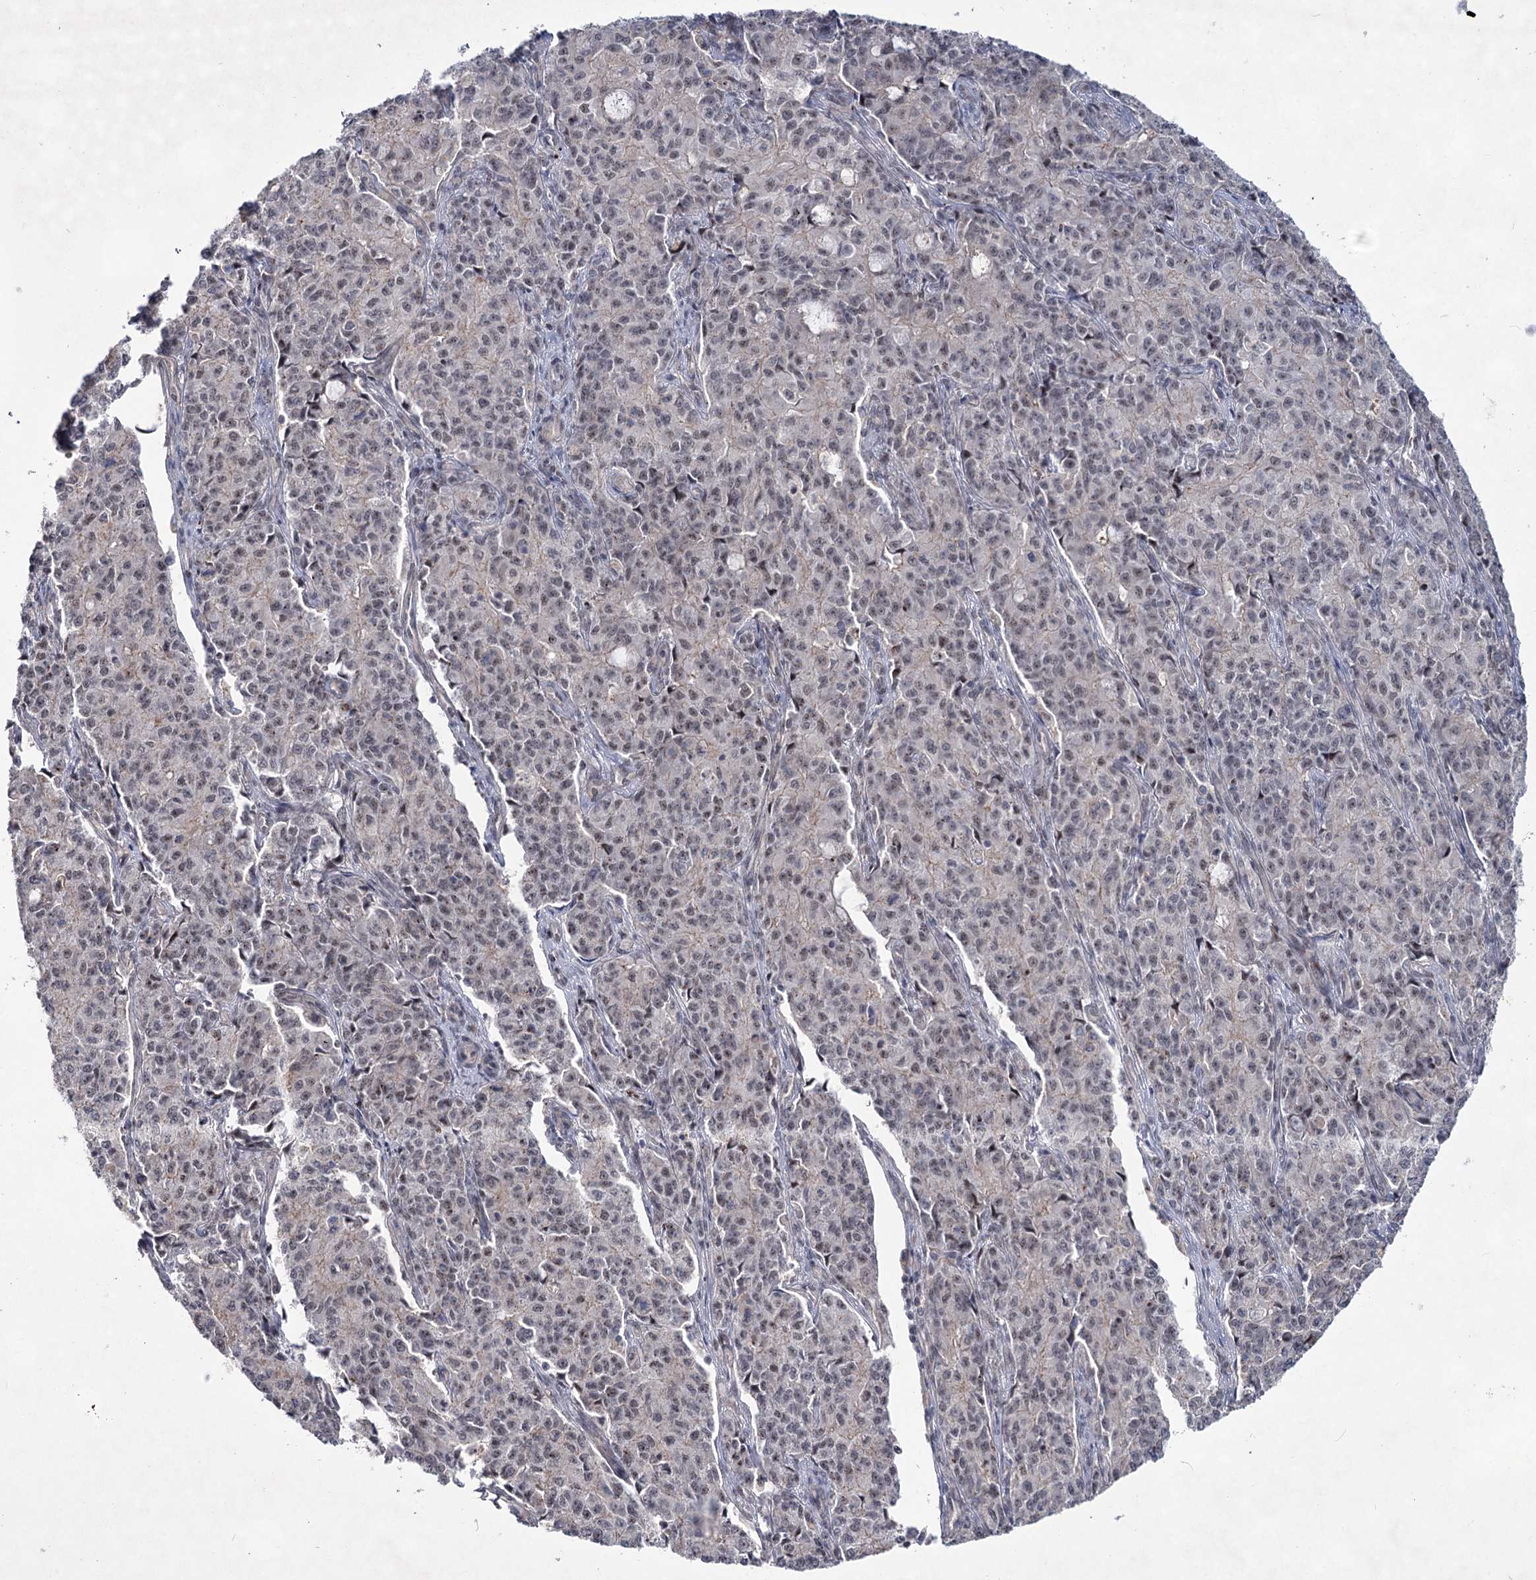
{"staining": {"intensity": "negative", "quantity": "none", "location": "none"}, "tissue": "endometrial cancer", "cell_type": "Tumor cells", "image_type": "cancer", "snomed": [{"axis": "morphology", "description": "Adenocarcinoma, NOS"}, {"axis": "topography", "description": "Endometrium"}], "caption": "This is a histopathology image of IHC staining of endometrial cancer (adenocarcinoma), which shows no positivity in tumor cells. The staining is performed using DAB brown chromogen with nuclei counter-stained in using hematoxylin.", "gene": "ATL2", "patient": {"sex": "female", "age": 50}}